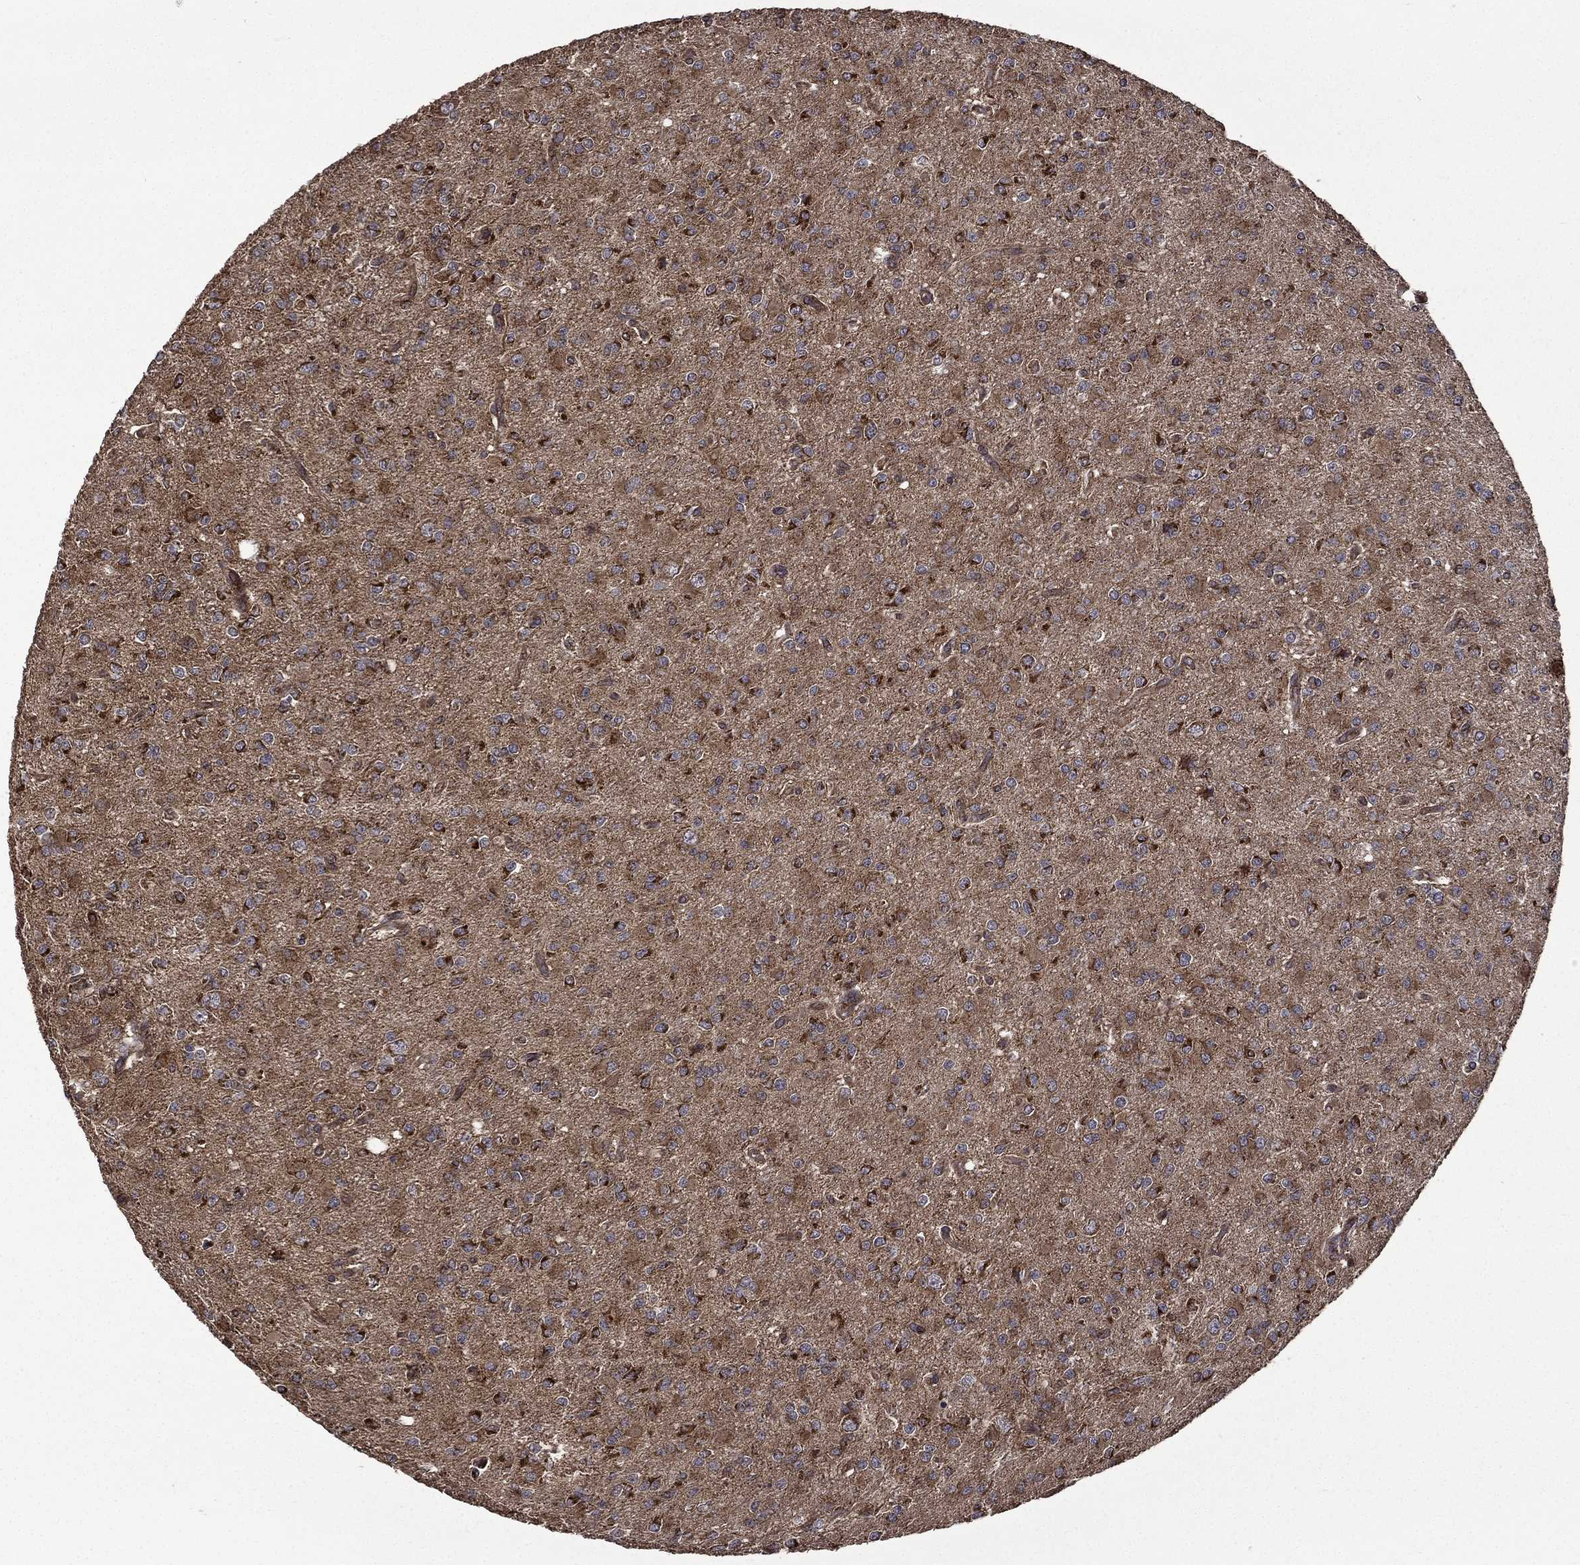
{"staining": {"intensity": "strong", "quantity": "25%-75%", "location": "cytoplasmic/membranous"}, "tissue": "glioma", "cell_type": "Tumor cells", "image_type": "cancer", "snomed": [{"axis": "morphology", "description": "Glioma, malignant, Low grade"}, {"axis": "topography", "description": "Brain"}], "caption": "Glioma was stained to show a protein in brown. There is high levels of strong cytoplasmic/membranous positivity in approximately 25%-75% of tumor cells.", "gene": "GIMAP6", "patient": {"sex": "male", "age": 27}}